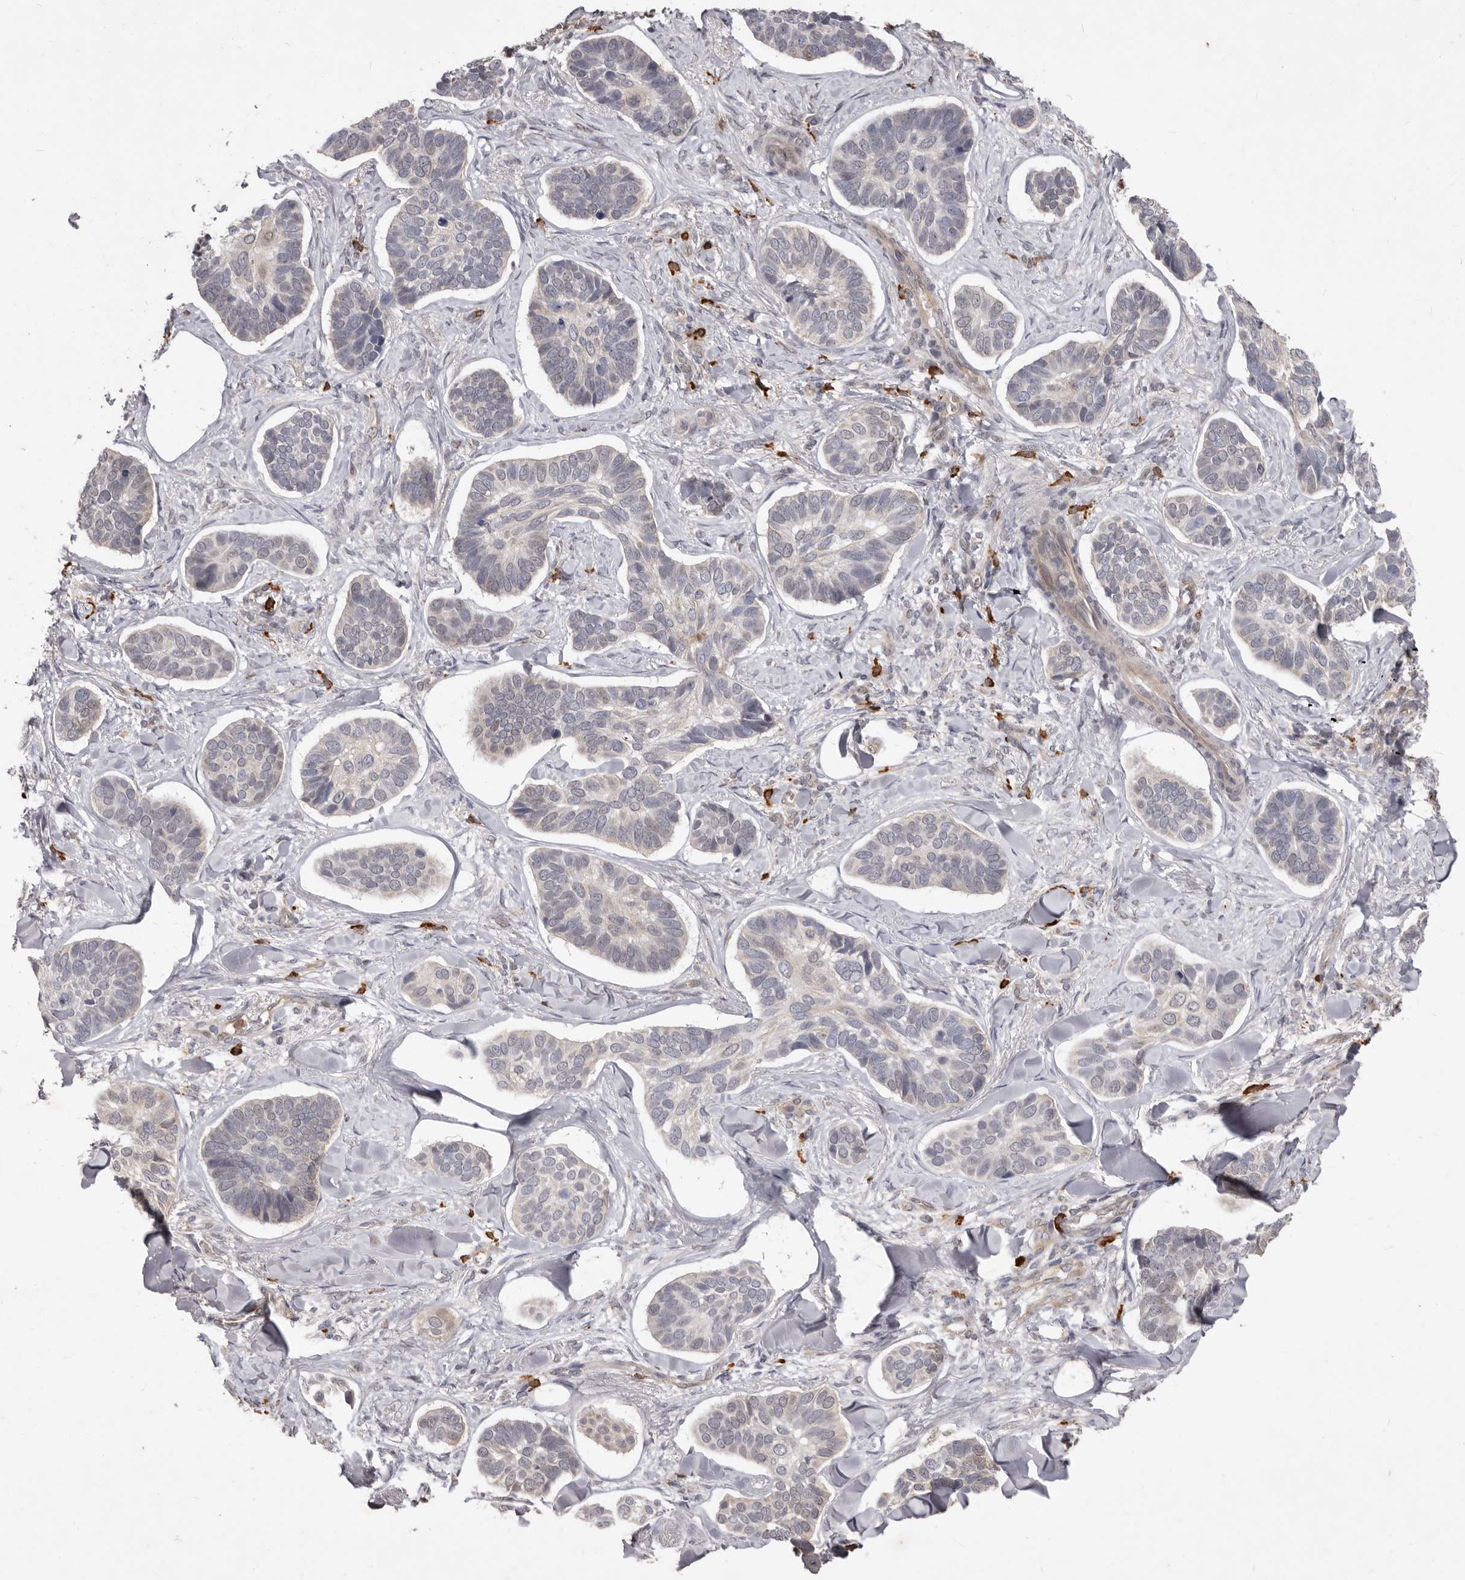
{"staining": {"intensity": "weak", "quantity": "<25%", "location": "cytoplasmic/membranous"}, "tissue": "skin cancer", "cell_type": "Tumor cells", "image_type": "cancer", "snomed": [{"axis": "morphology", "description": "Basal cell carcinoma"}, {"axis": "topography", "description": "Skin"}], "caption": "Immunohistochemical staining of basal cell carcinoma (skin) shows no significant expression in tumor cells.", "gene": "ACLY", "patient": {"sex": "male", "age": 62}}